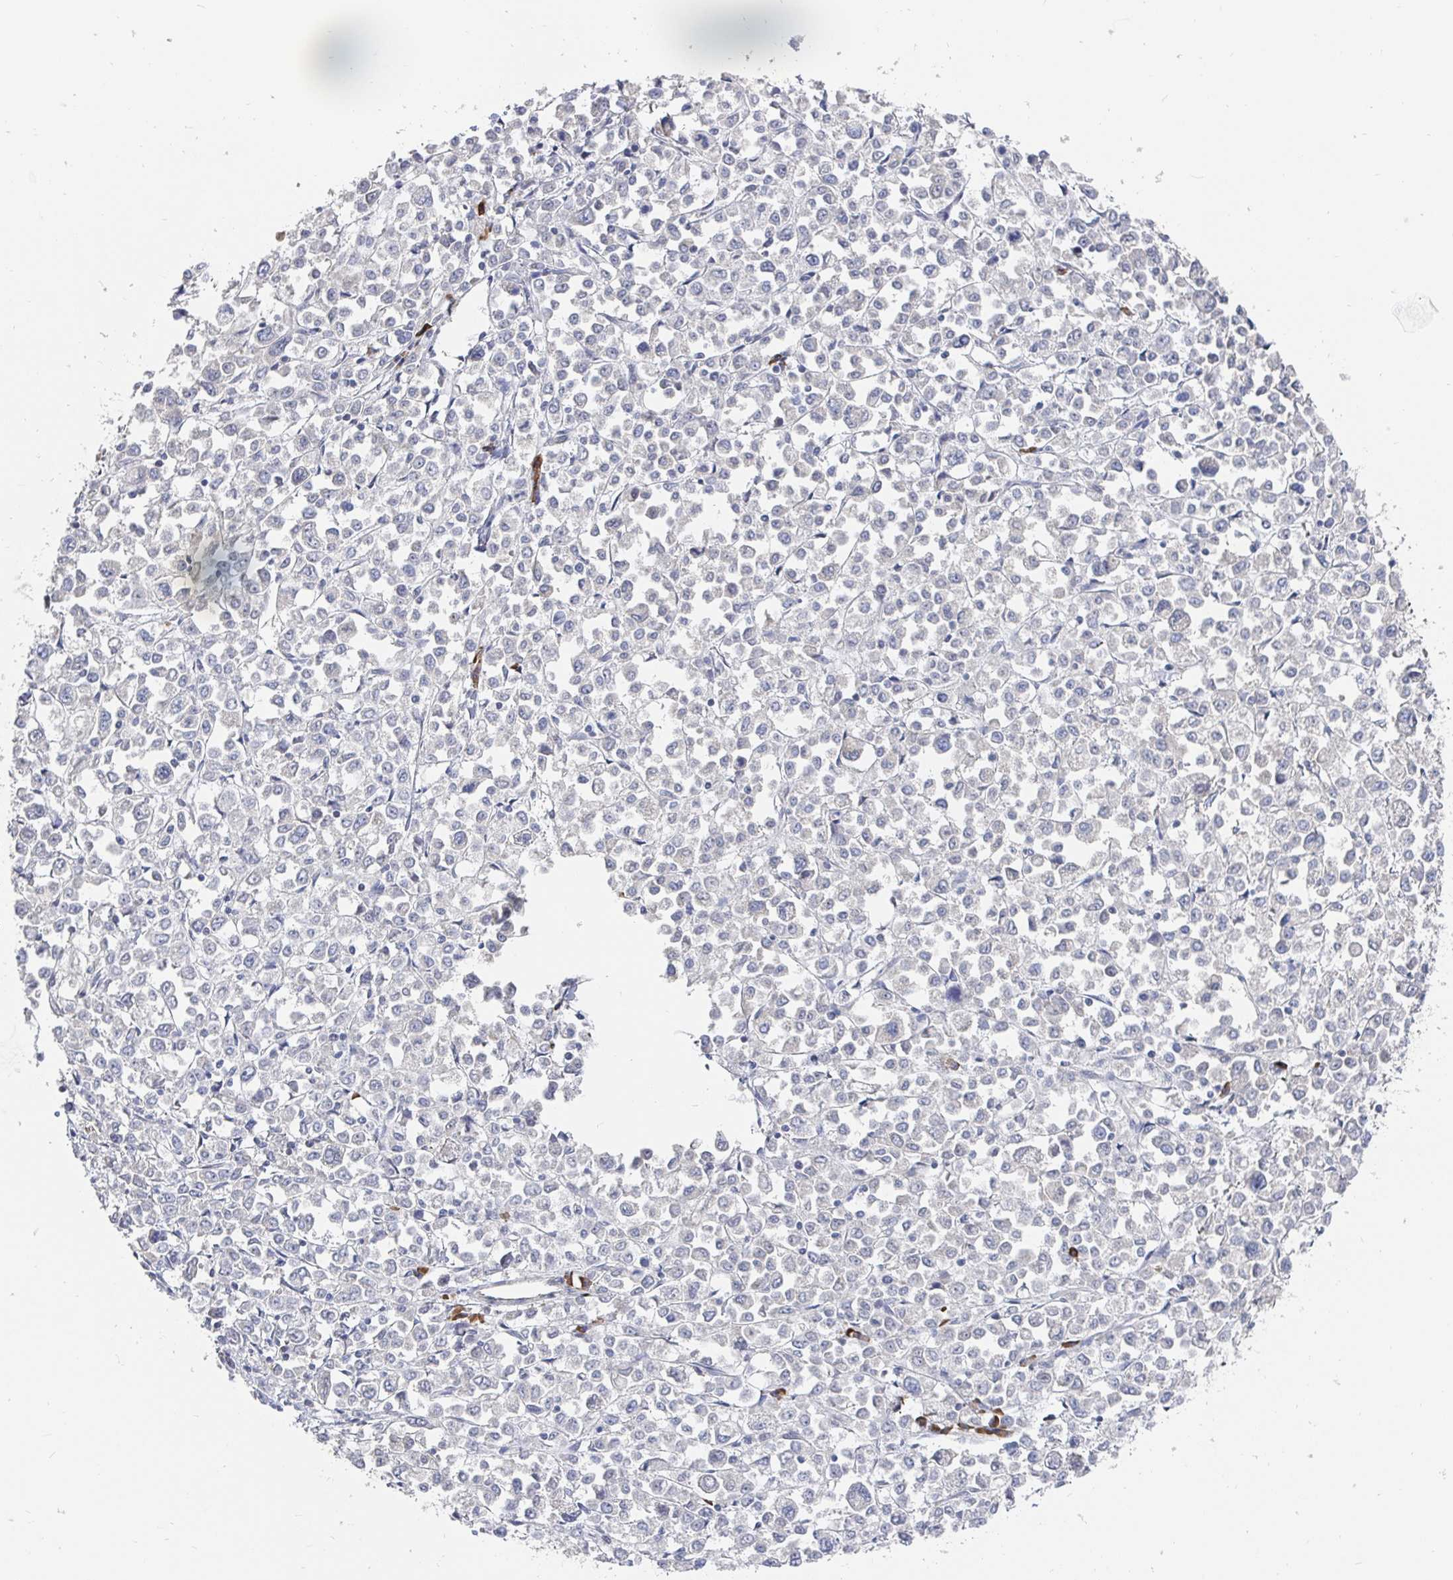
{"staining": {"intensity": "negative", "quantity": "none", "location": "none"}, "tissue": "stomach cancer", "cell_type": "Tumor cells", "image_type": "cancer", "snomed": [{"axis": "morphology", "description": "Adenocarcinoma, NOS"}, {"axis": "topography", "description": "Stomach, upper"}], "caption": "Protein analysis of stomach cancer (adenocarcinoma) reveals no significant positivity in tumor cells.", "gene": "MEIS1", "patient": {"sex": "male", "age": 70}}